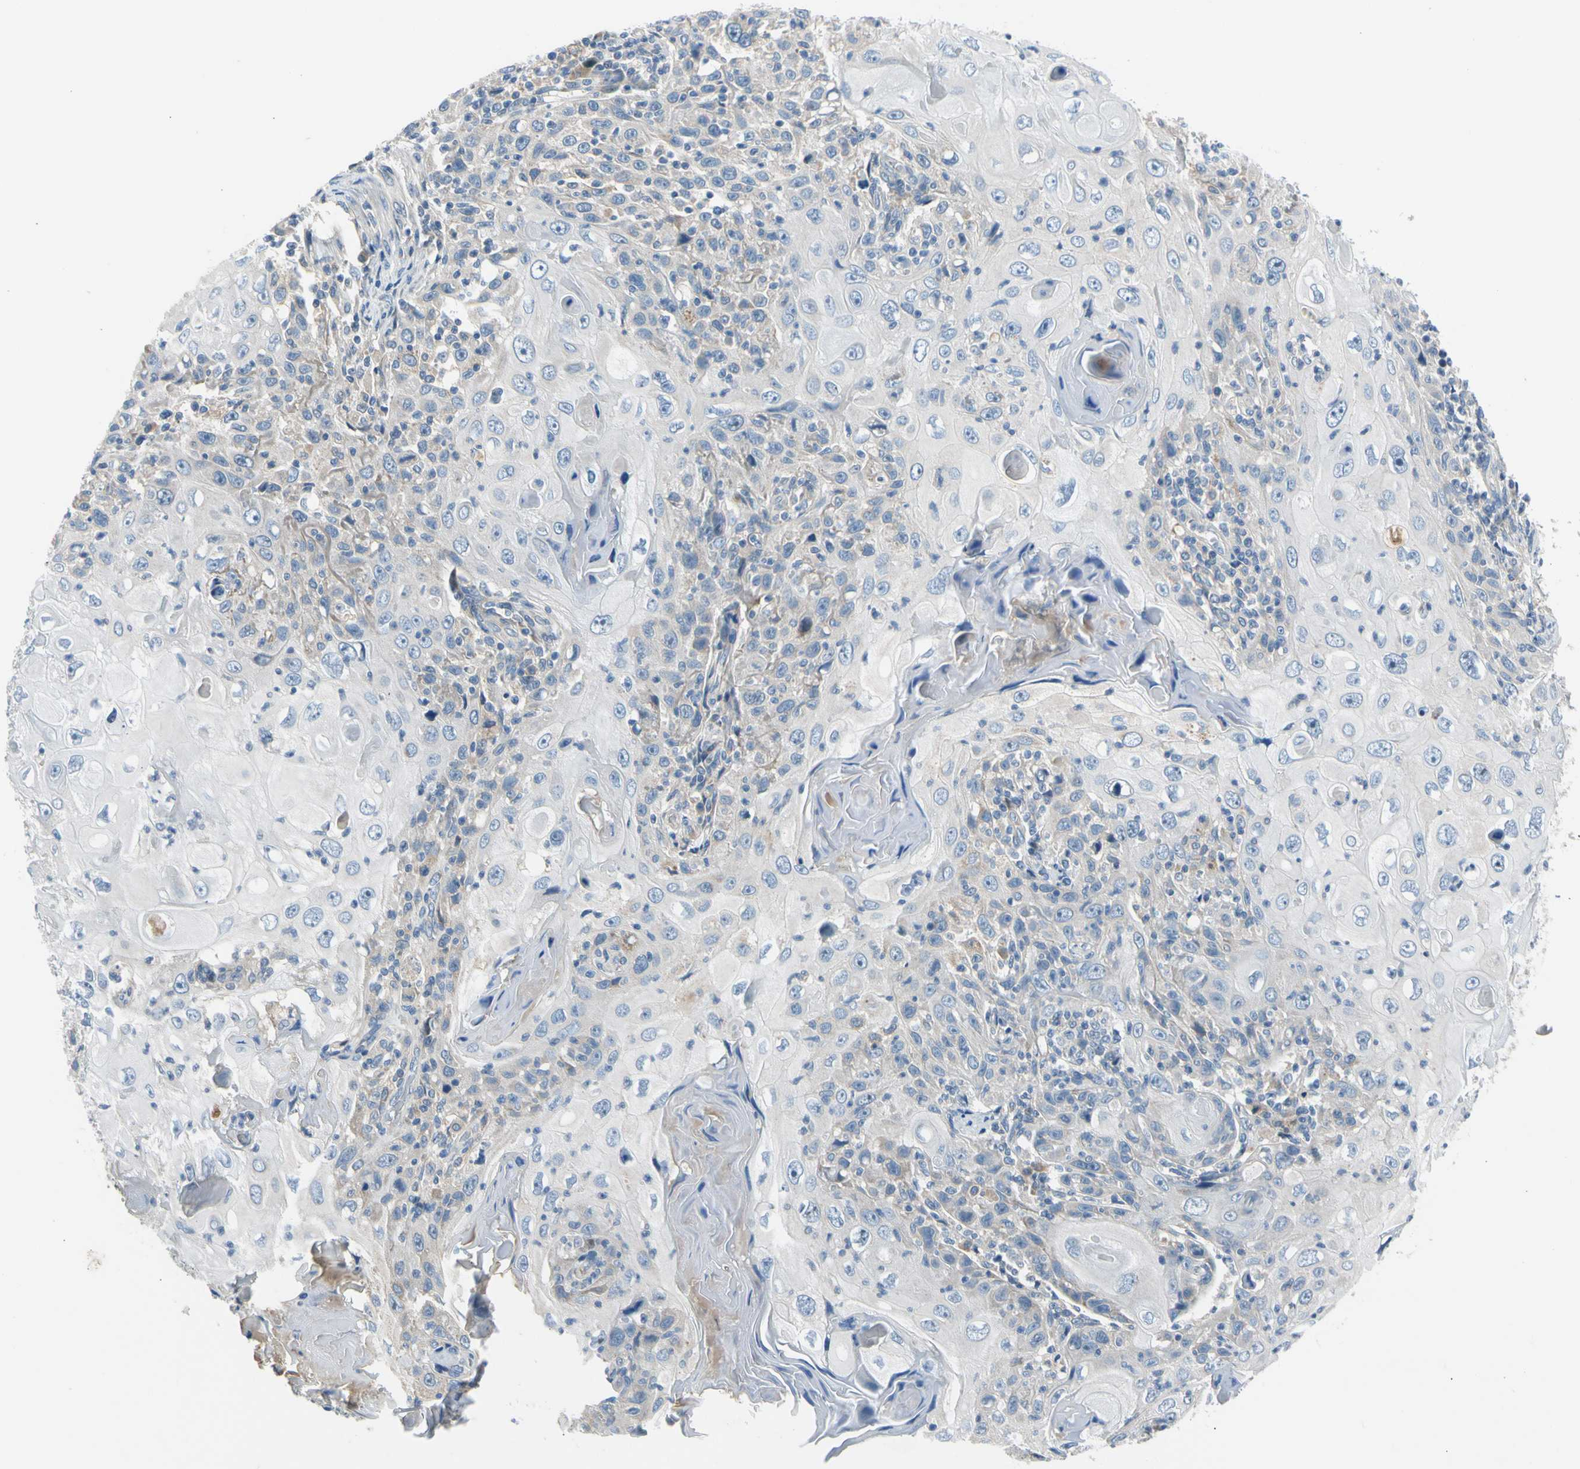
{"staining": {"intensity": "weak", "quantity": "<25%", "location": "cytoplasmic/membranous"}, "tissue": "skin cancer", "cell_type": "Tumor cells", "image_type": "cancer", "snomed": [{"axis": "morphology", "description": "Squamous cell carcinoma, NOS"}, {"axis": "topography", "description": "Skin"}], "caption": "Immunohistochemistry (IHC) photomicrograph of human skin cancer (squamous cell carcinoma) stained for a protein (brown), which reveals no staining in tumor cells.", "gene": "NPHP3", "patient": {"sex": "female", "age": 88}}